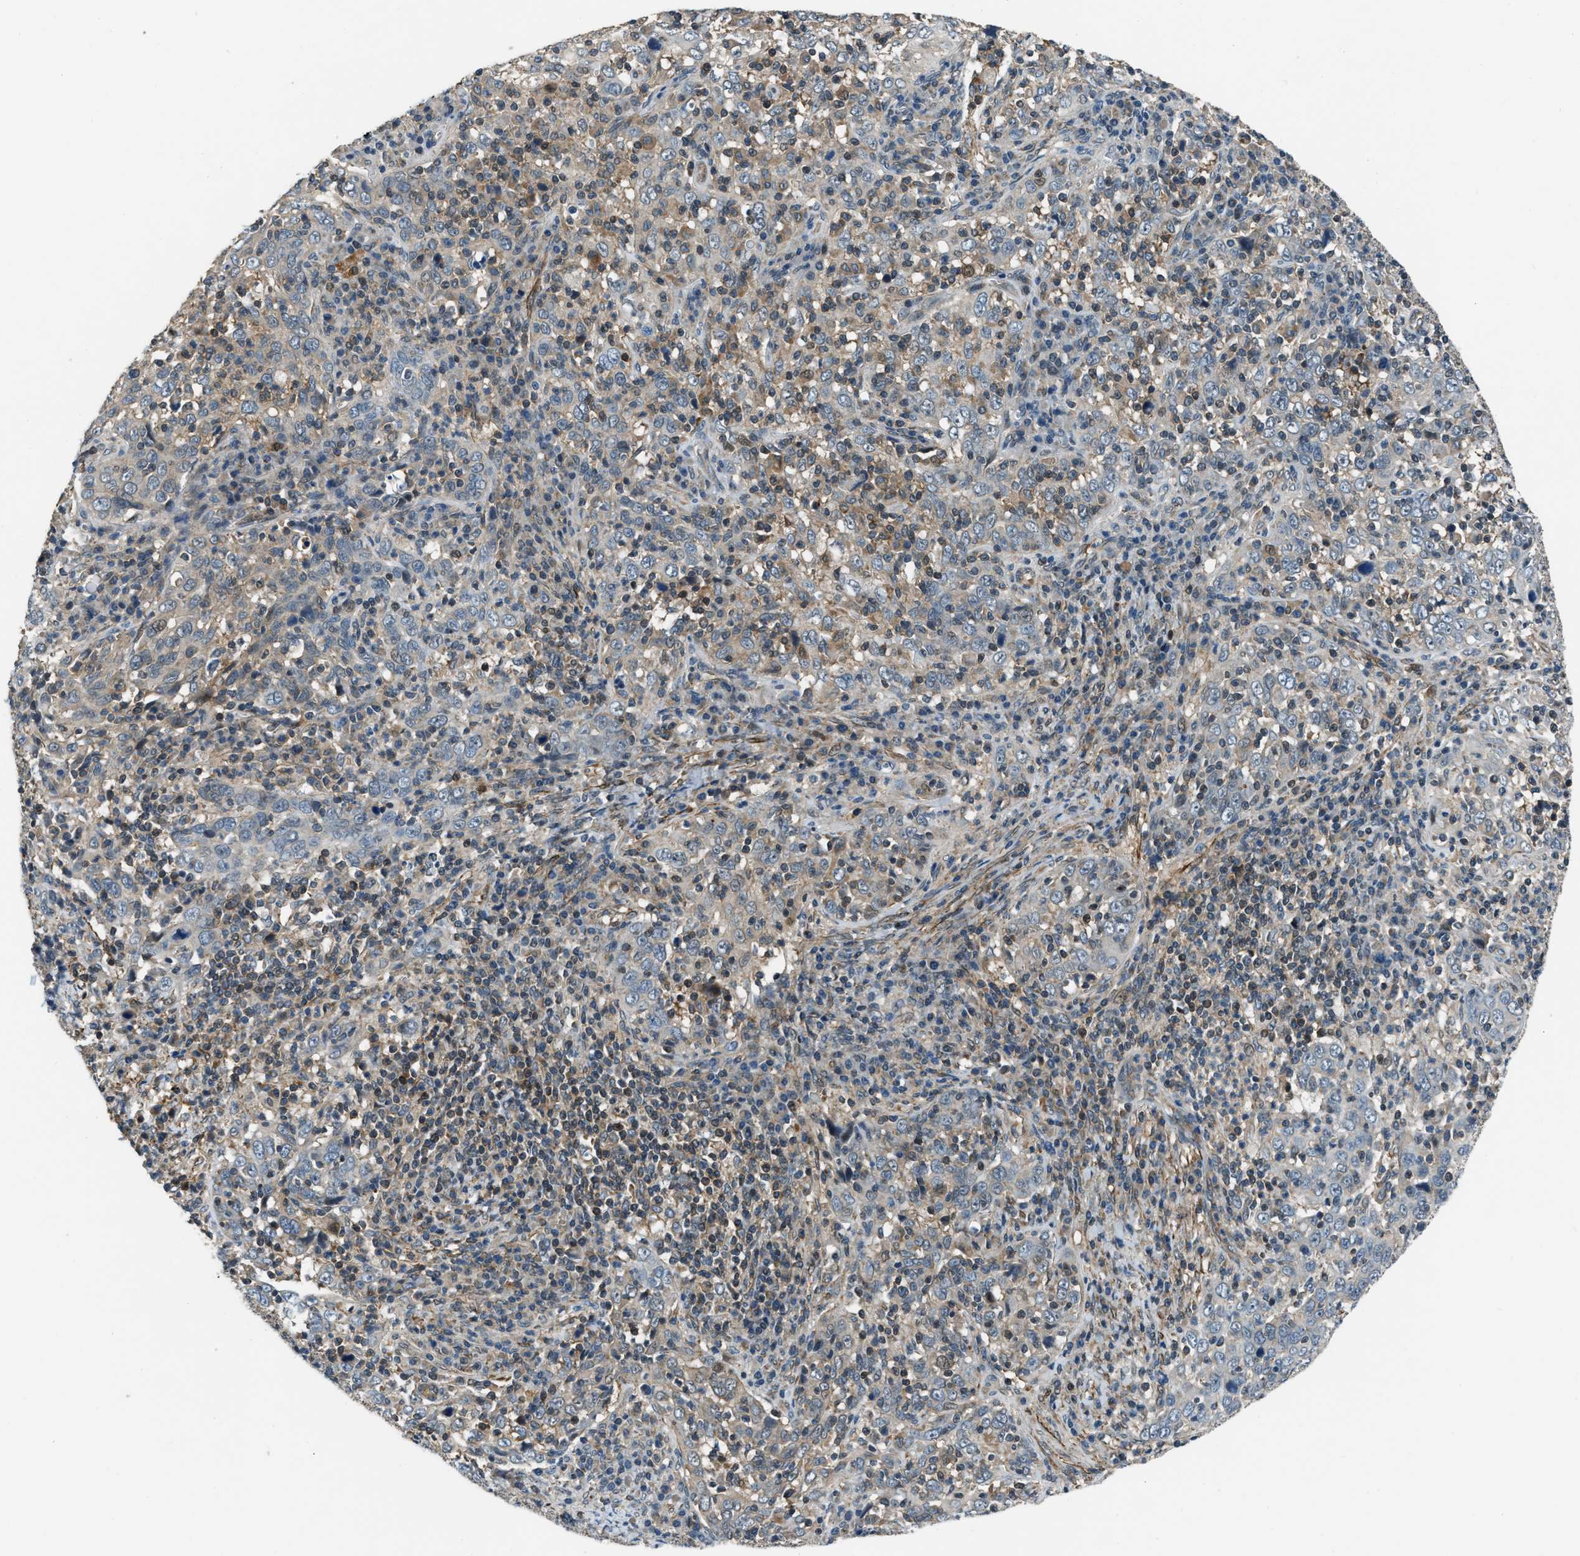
{"staining": {"intensity": "weak", "quantity": "<25%", "location": "cytoplasmic/membranous"}, "tissue": "cervical cancer", "cell_type": "Tumor cells", "image_type": "cancer", "snomed": [{"axis": "morphology", "description": "Squamous cell carcinoma, NOS"}, {"axis": "topography", "description": "Cervix"}], "caption": "An immunohistochemistry histopathology image of cervical cancer is shown. There is no staining in tumor cells of cervical cancer.", "gene": "NUDCD3", "patient": {"sex": "female", "age": 46}}